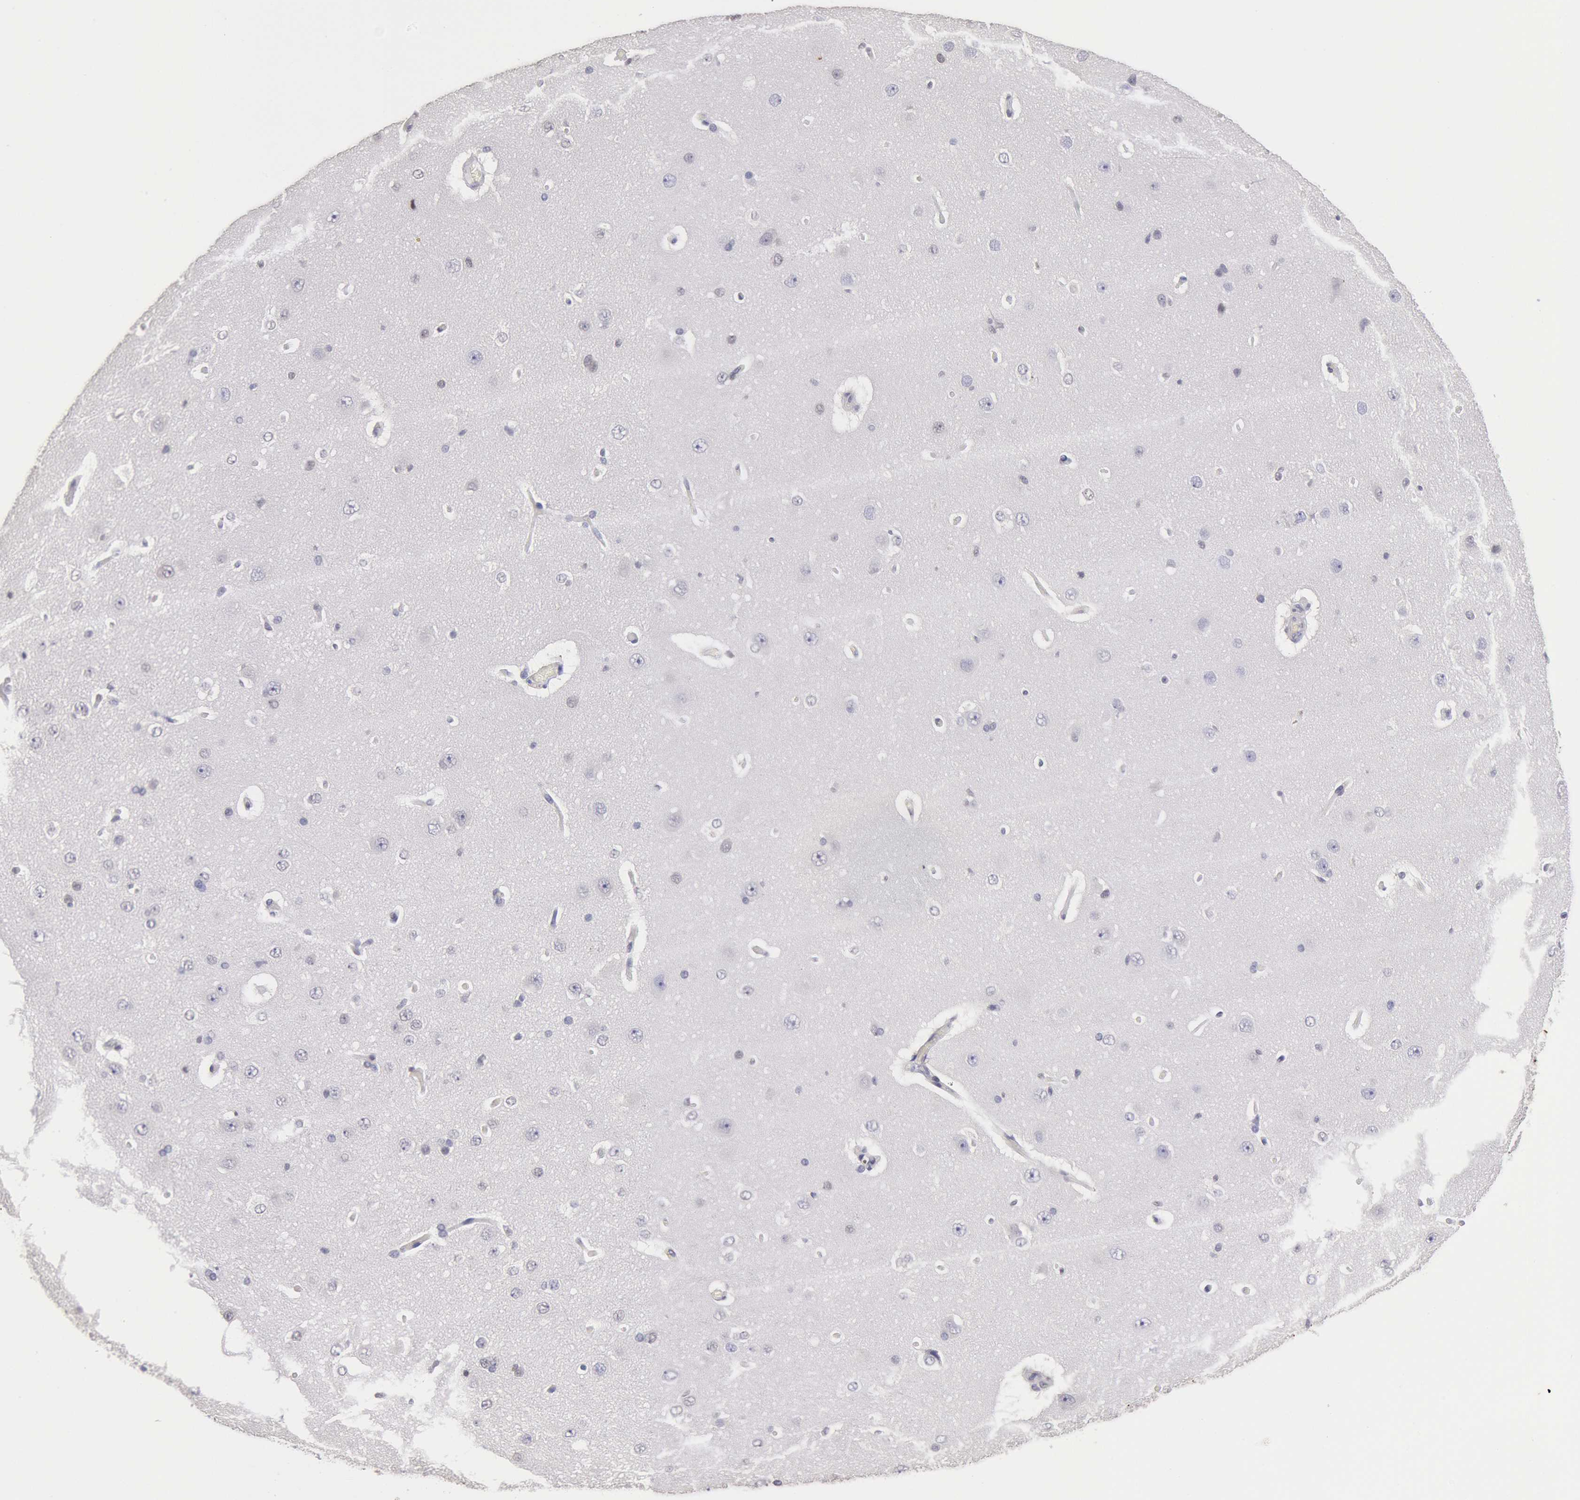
{"staining": {"intensity": "negative", "quantity": "none", "location": "none"}, "tissue": "cerebral cortex", "cell_type": "Endothelial cells", "image_type": "normal", "snomed": [{"axis": "morphology", "description": "Normal tissue, NOS"}, {"axis": "topography", "description": "Cerebral cortex"}], "caption": "IHC micrograph of unremarkable cerebral cortex: cerebral cortex stained with DAB exhibits no significant protein positivity in endothelial cells.", "gene": "MYH6", "patient": {"sex": "female", "age": 45}}